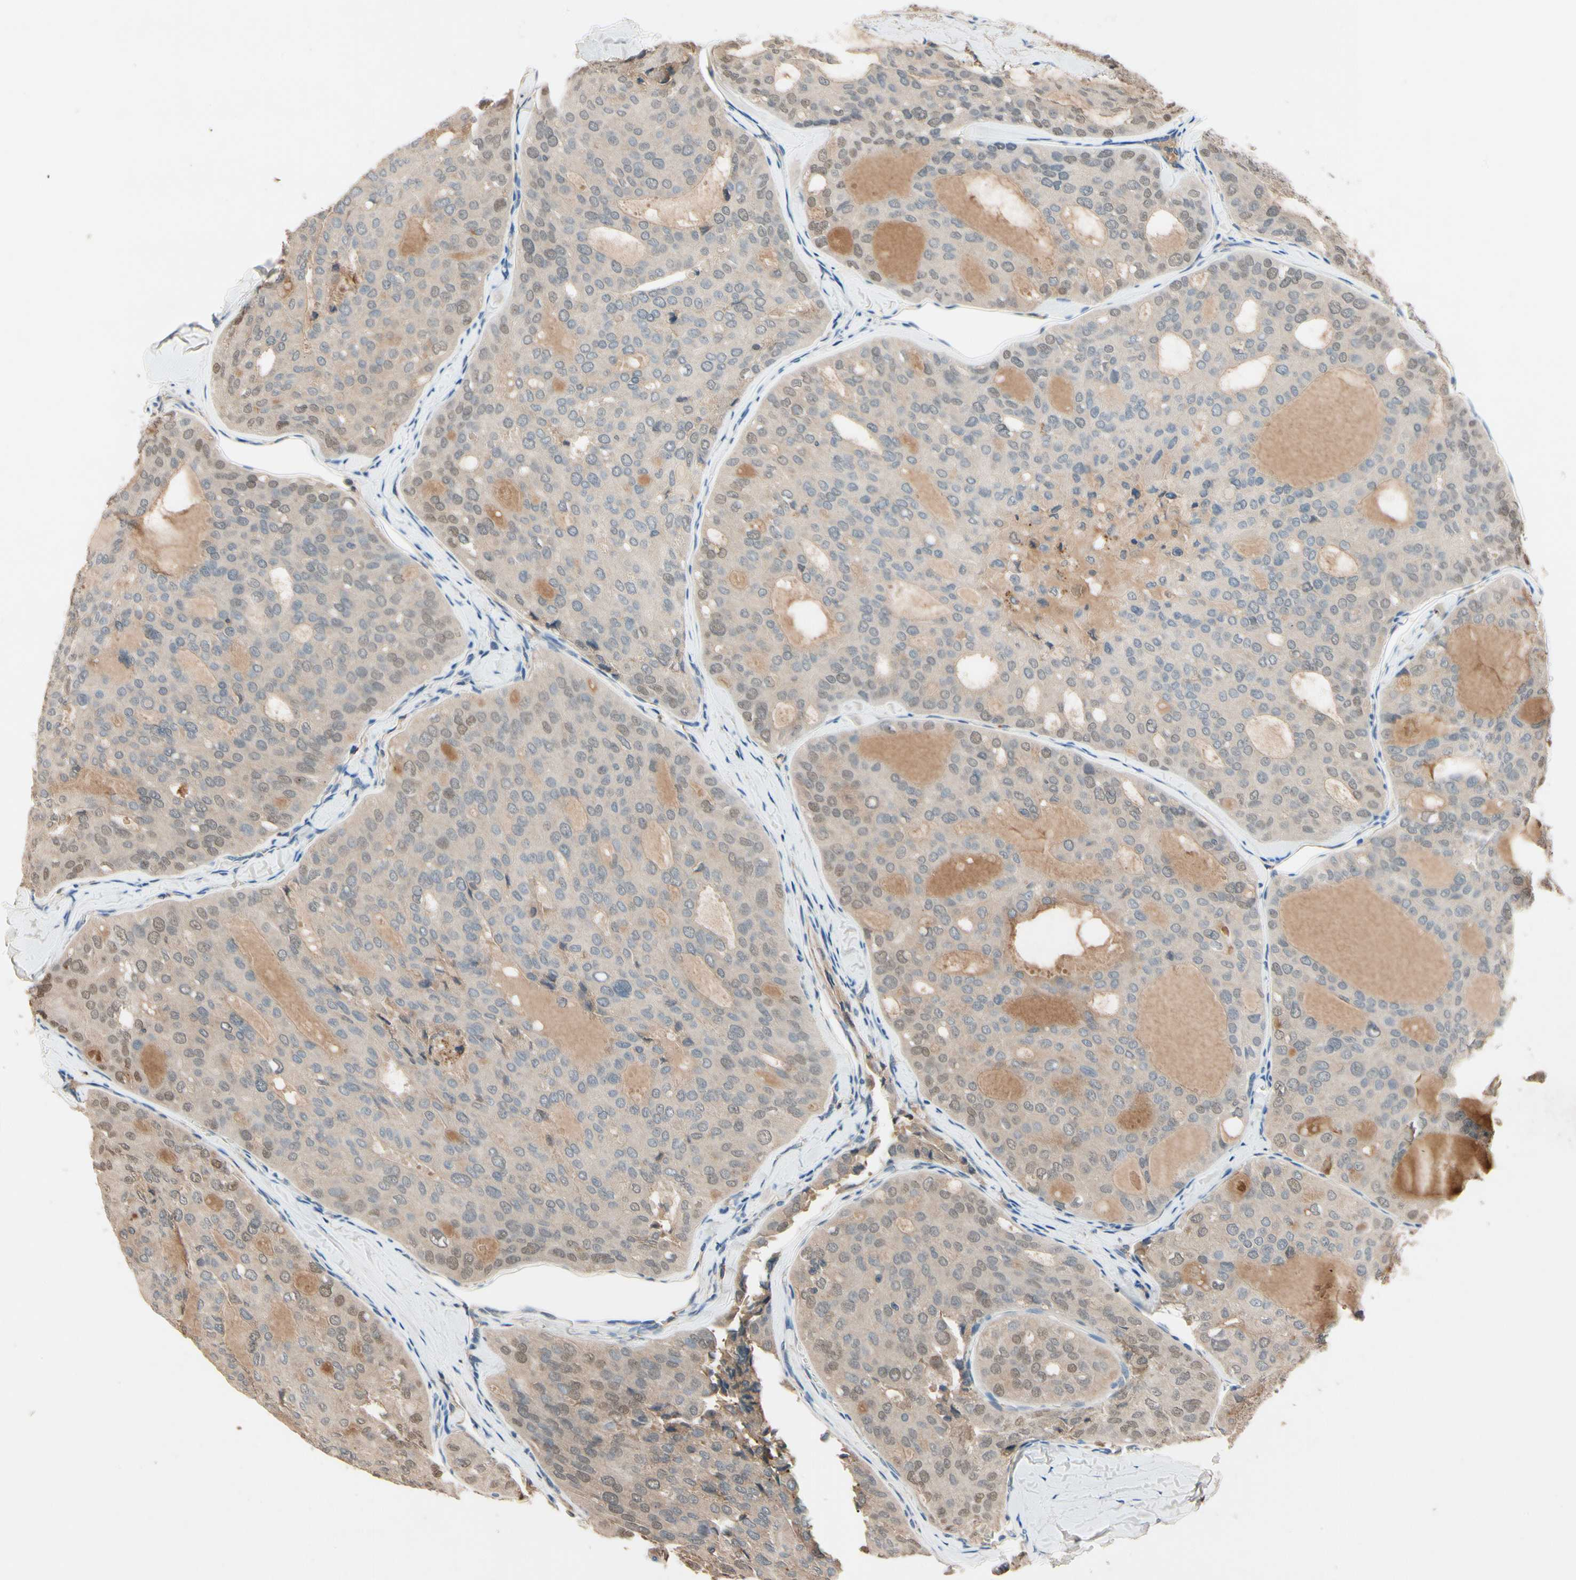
{"staining": {"intensity": "weak", "quantity": "25%-75%", "location": "cytoplasmic/membranous"}, "tissue": "thyroid cancer", "cell_type": "Tumor cells", "image_type": "cancer", "snomed": [{"axis": "morphology", "description": "Follicular adenoma carcinoma, NOS"}, {"axis": "topography", "description": "Thyroid gland"}], "caption": "Thyroid cancer (follicular adenoma carcinoma) stained with immunohistochemistry (IHC) exhibits weak cytoplasmic/membranous positivity in about 25%-75% of tumor cells. Immunohistochemistry stains the protein in brown and the nuclei are stained blue.", "gene": "IL1RL1", "patient": {"sex": "male", "age": 75}}